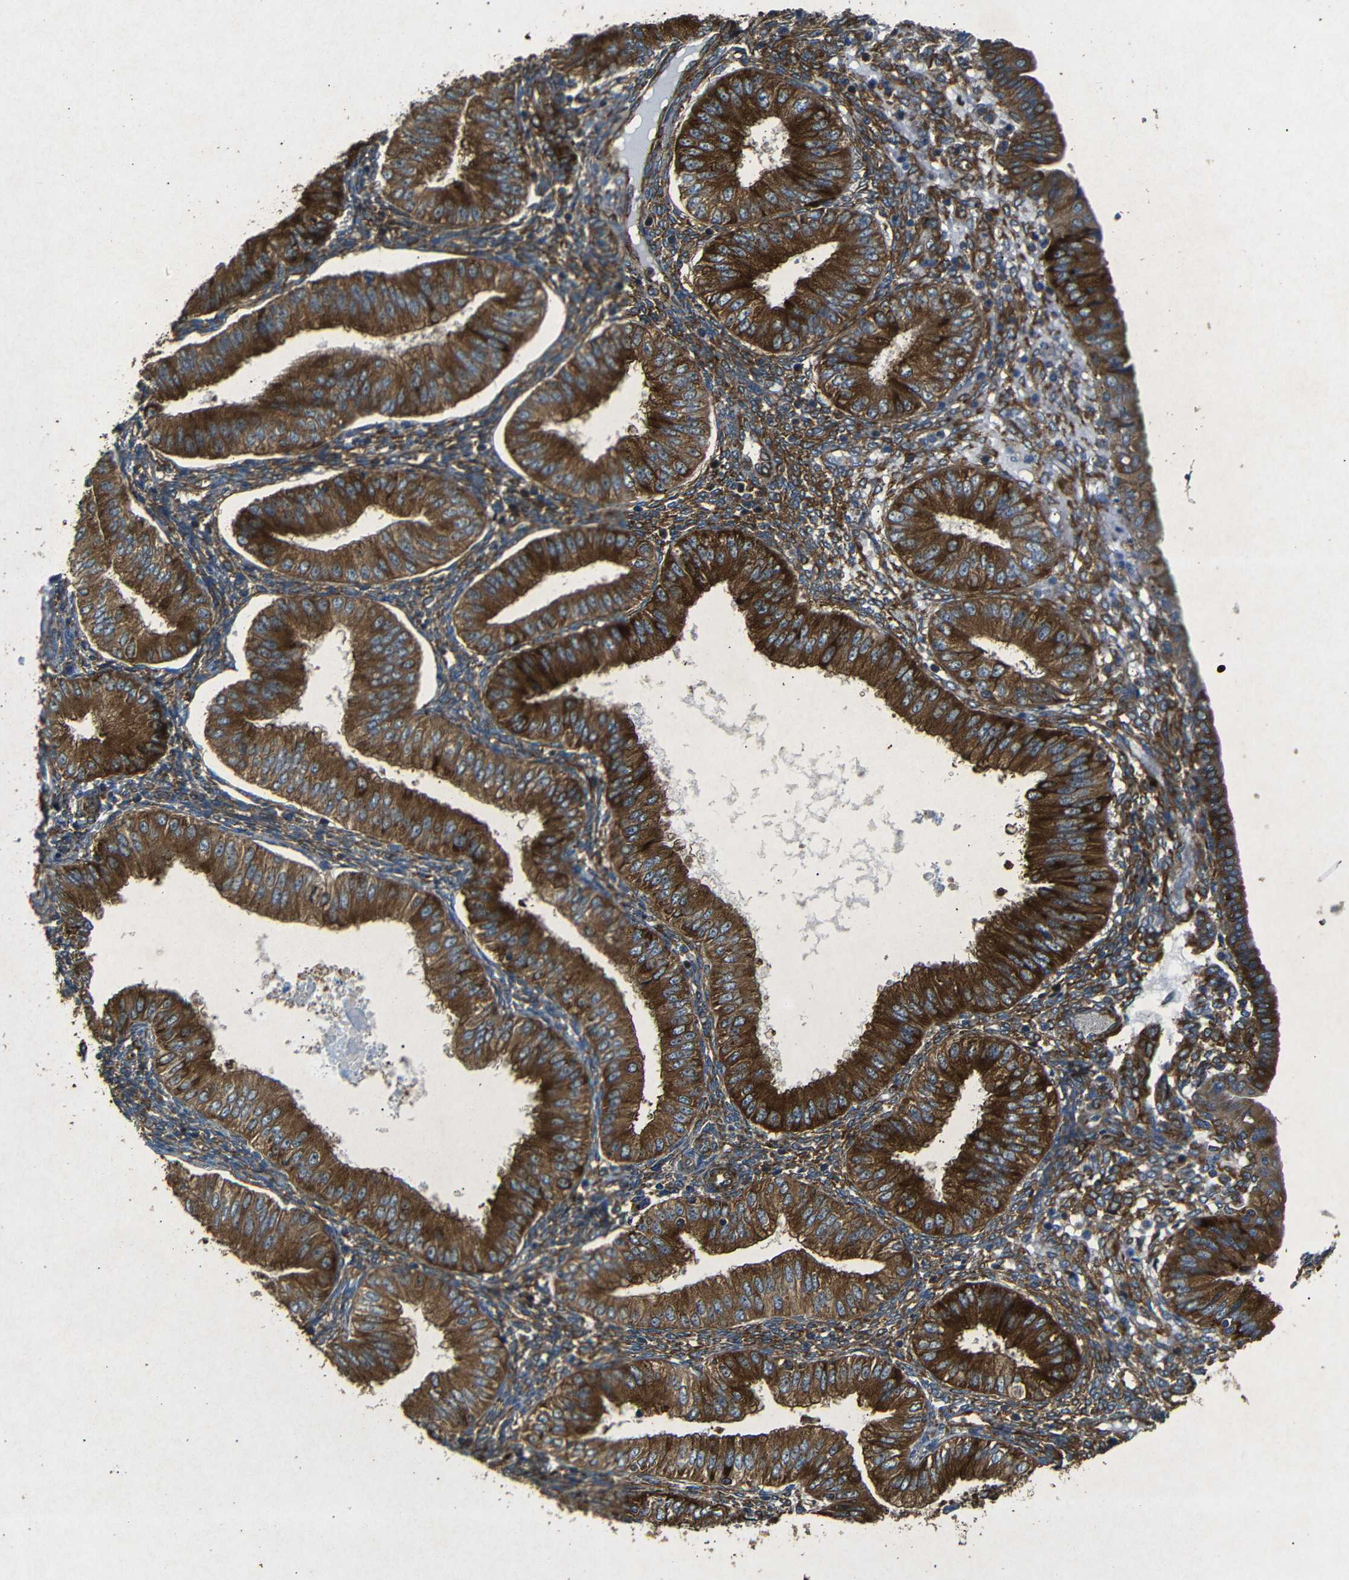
{"staining": {"intensity": "strong", "quantity": ">75%", "location": "cytoplasmic/membranous"}, "tissue": "endometrial cancer", "cell_type": "Tumor cells", "image_type": "cancer", "snomed": [{"axis": "morphology", "description": "Normal tissue, NOS"}, {"axis": "morphology", "description": "Adenocarcinoma, NOS"}, {"axis": "topography", "description": "Endometrium"}], "caption": "Immunohistochemical staining of human endometrial cancer displays strong cytoplasmic/membranous protein positivity in about >75% of tumor cells. (DAB (3,3'-diaminobenzidine) = brown stain, brightfield microscopy at high magnification).", "gene": "BTF3", "patient": {"sex": "female", "age": 53}}